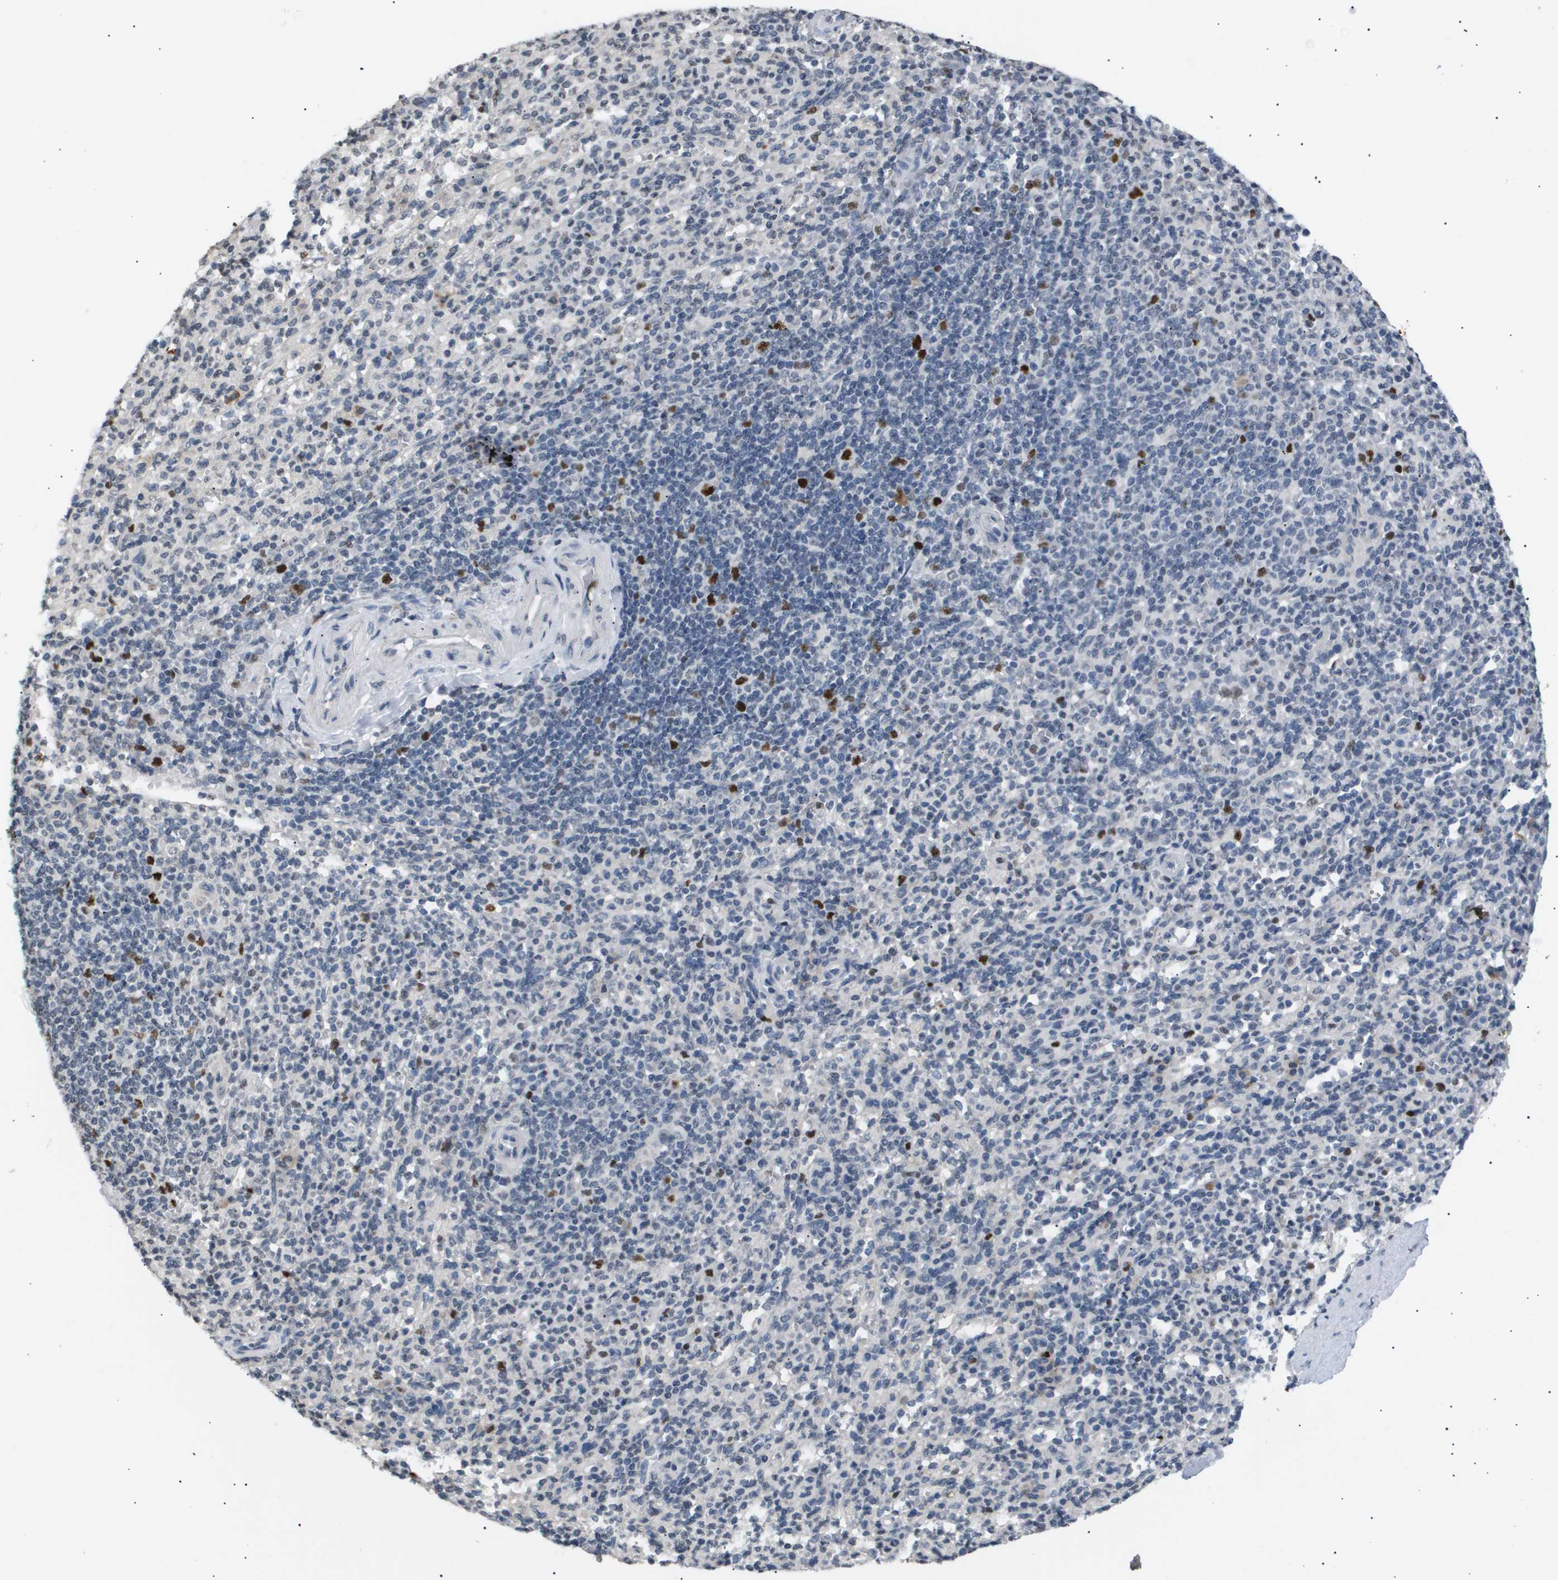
{"staining": {"intensity": "moderate", "quantity": "<25%", "location": "nuclear"}, "tissue": "spleen", "cell_type": "Cells in red pulp", "image_type": "normal", "snomed": [{"axis": "morphology", "description": "Normal tissue, NOS"}, {"axis": "topography", "description": "Spleen"}], "caption": "Spleen stained with immunohistochemistry (IHC) demonstrates moderate nuclear staining in about <25% of cells in red pulp. (DAB IHC with brightfield microscopy, high magnification).", "gene": "ANAPC2", "patient": {"sex": "male", "age": 36}}